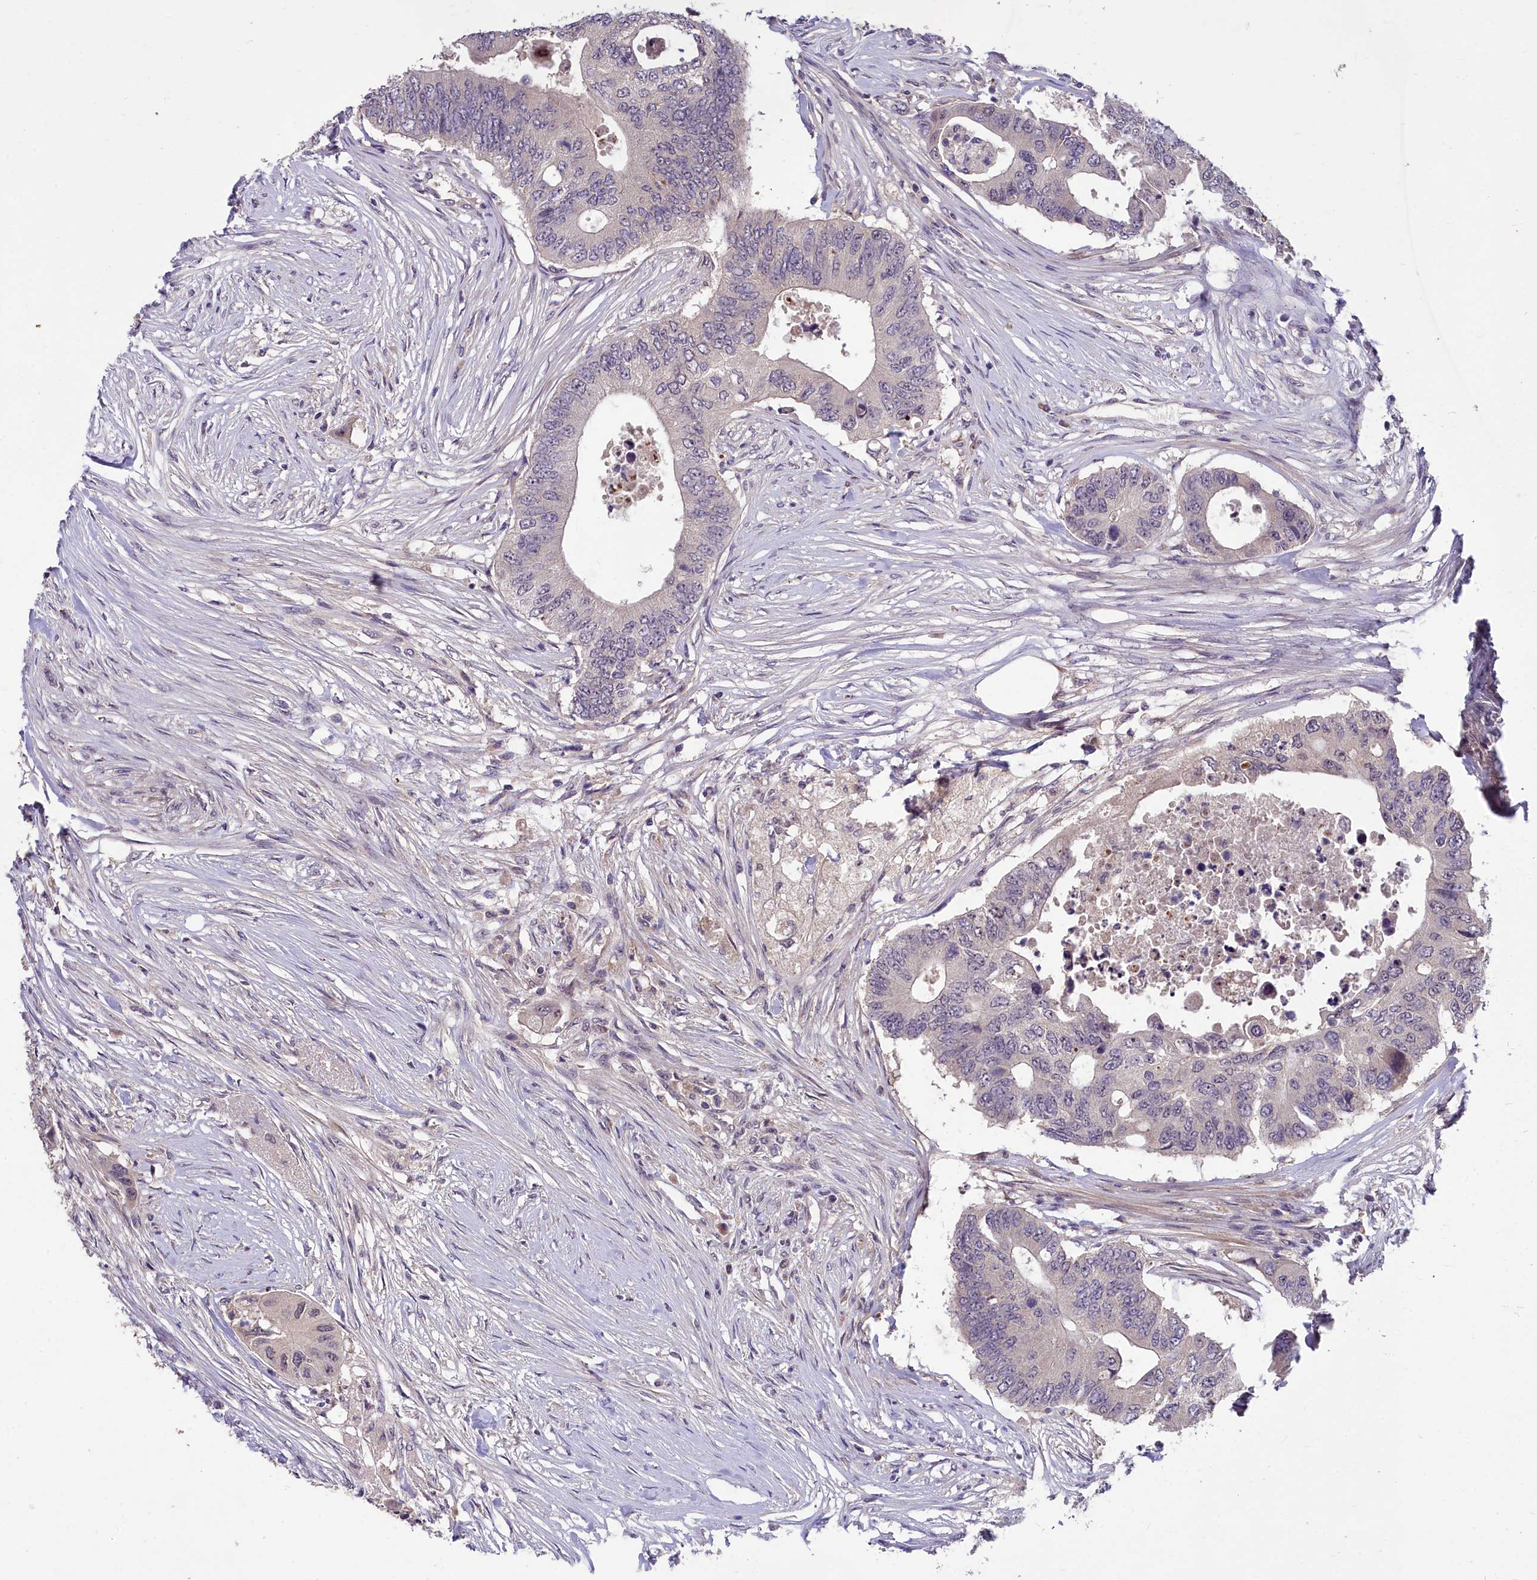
{"staining": {"intensity": "negative", "quantity": "none", "location": "none"}, "tissue": "colorectal cancer", "cell_type": "Tumor cells", "image_type": "cancer", "snomed": [{"axis": "morphology", "description": "Adenocarcinoma, NOS"}, {"axis": "topography", "description": "Colon"}], "caption": "Immunohistochemistry (IHC) histopathology image of colorectal adenocarcinoma stained for a protein (brown), which reveals no staining in tumor cells.", "gene": "ZNF333", "patient": {"sex": "male", "age": 71}}